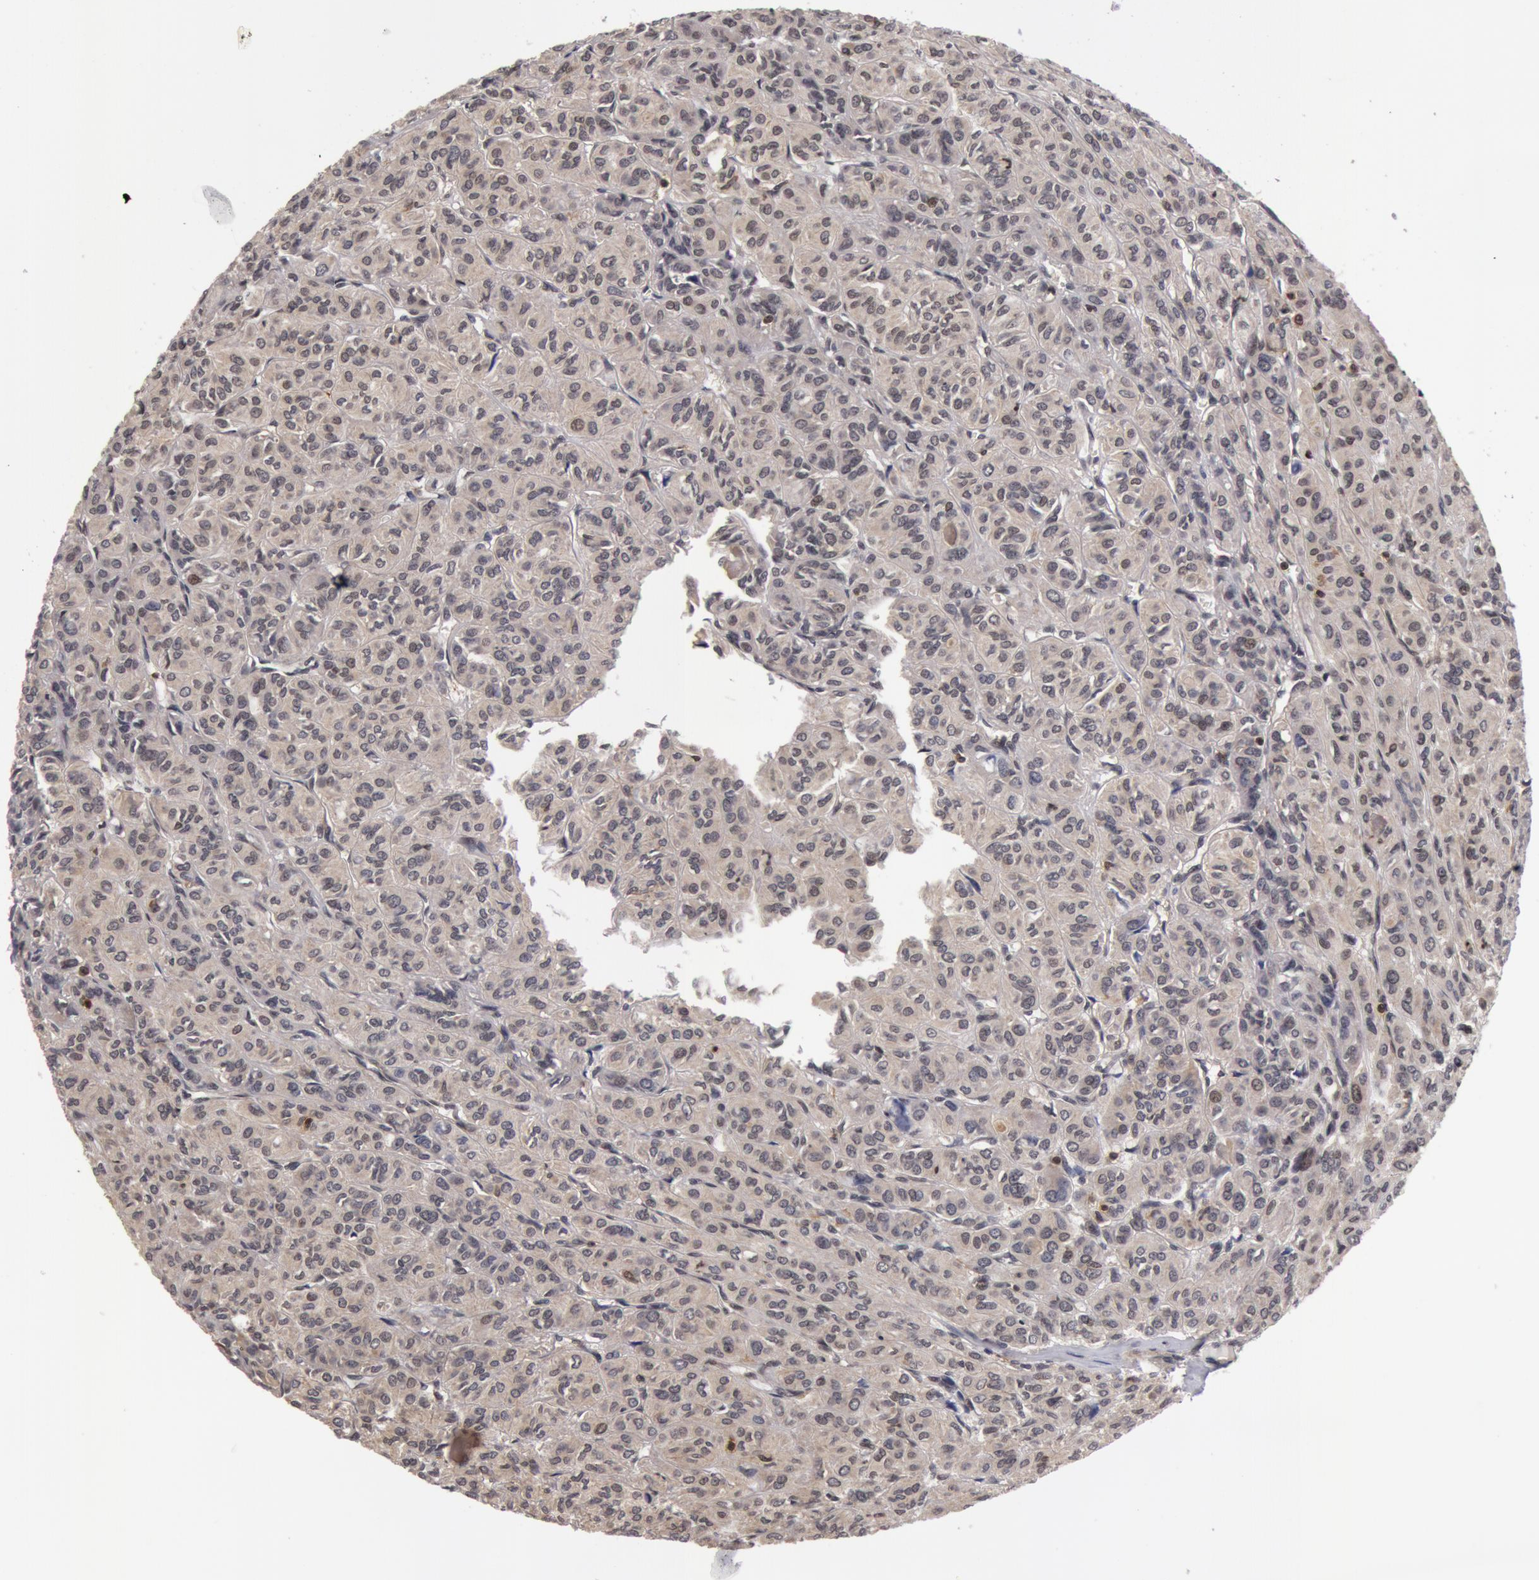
{"staining": {"intensity": "weak", "quantity": "<25%", "location": "nuclear"}, "tissue": "thyroid cancer", "cell_type": "Tumor cells", "image_type": "cancer", "snomed": [{"axis": "morphology", "description": "Follicular adenoma carcinoma, NOS"}, {"axis": "topography", "description": "Thyroid gland"}], "caption": "This photomicrograph is of thyroid cancer stained with immunohistochemistry to label a protein in brown with the nuclei are counter-stained blue. There is no positivity in tumor cells.", "gene": "ZNF350", "patient": {"sex": "female", "age": 71}}